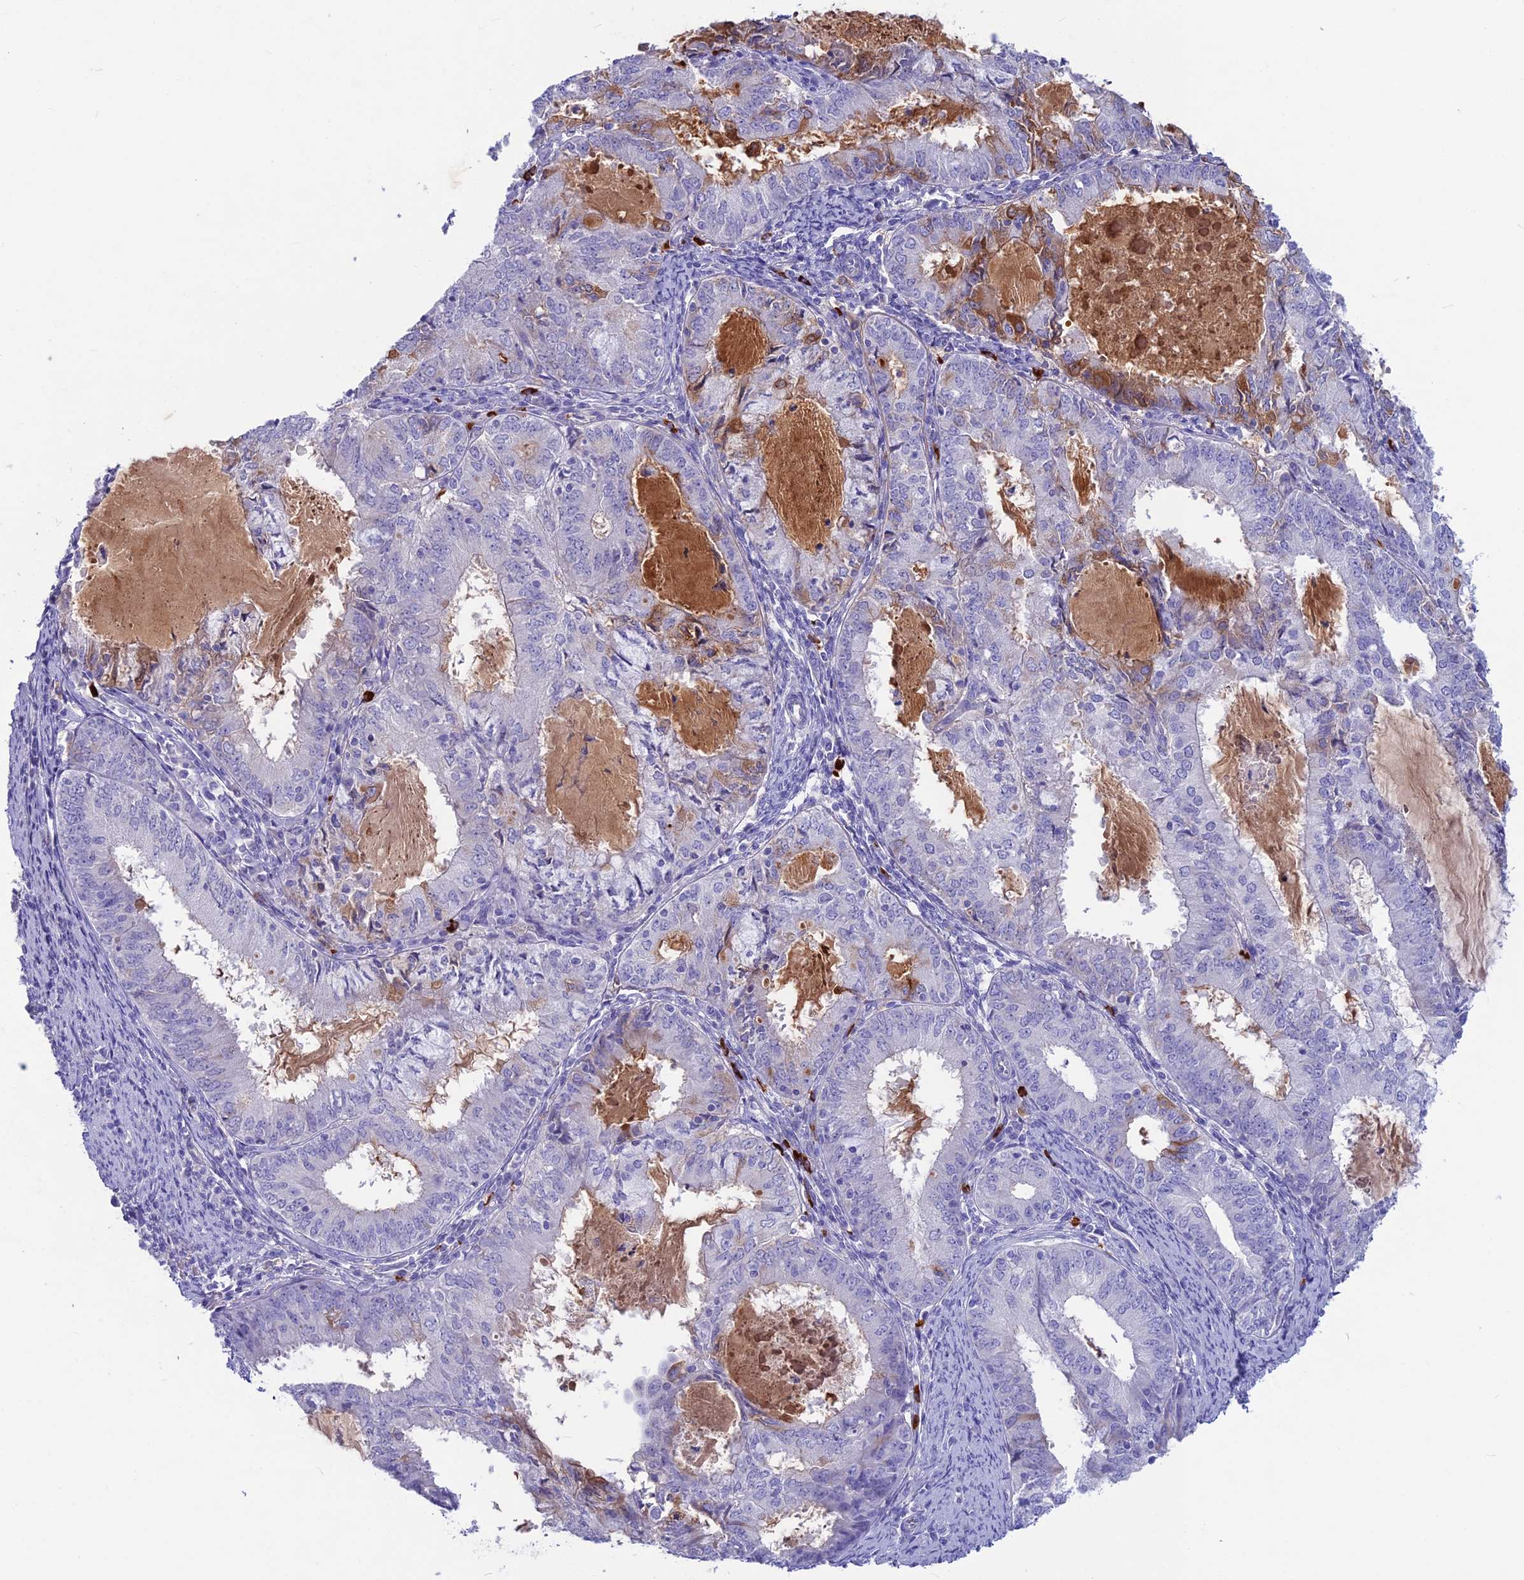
{"staining": {"intensity": "moderate", "quantity": "<25%", "location": "cytoplasmic/membranous"}, "tissue": "endometrial cancer", "cell_type": "Tumor cells", "image_type": "cancer", "snomed": [{"axis": "morphology", "description": "Adenocarcinoma, NOS"}, {"axis": "topography", "description": "Endometrium"}], "caption": "This micrograph shows immunohistochemistry staining of endometrial cancer (adenocarcinoma), with low moderate cytoplasmic/membranous staining in about <25% of tumor cells.", "gene": "SNAP91", "patient": {"sex": "female", "age": 57}}